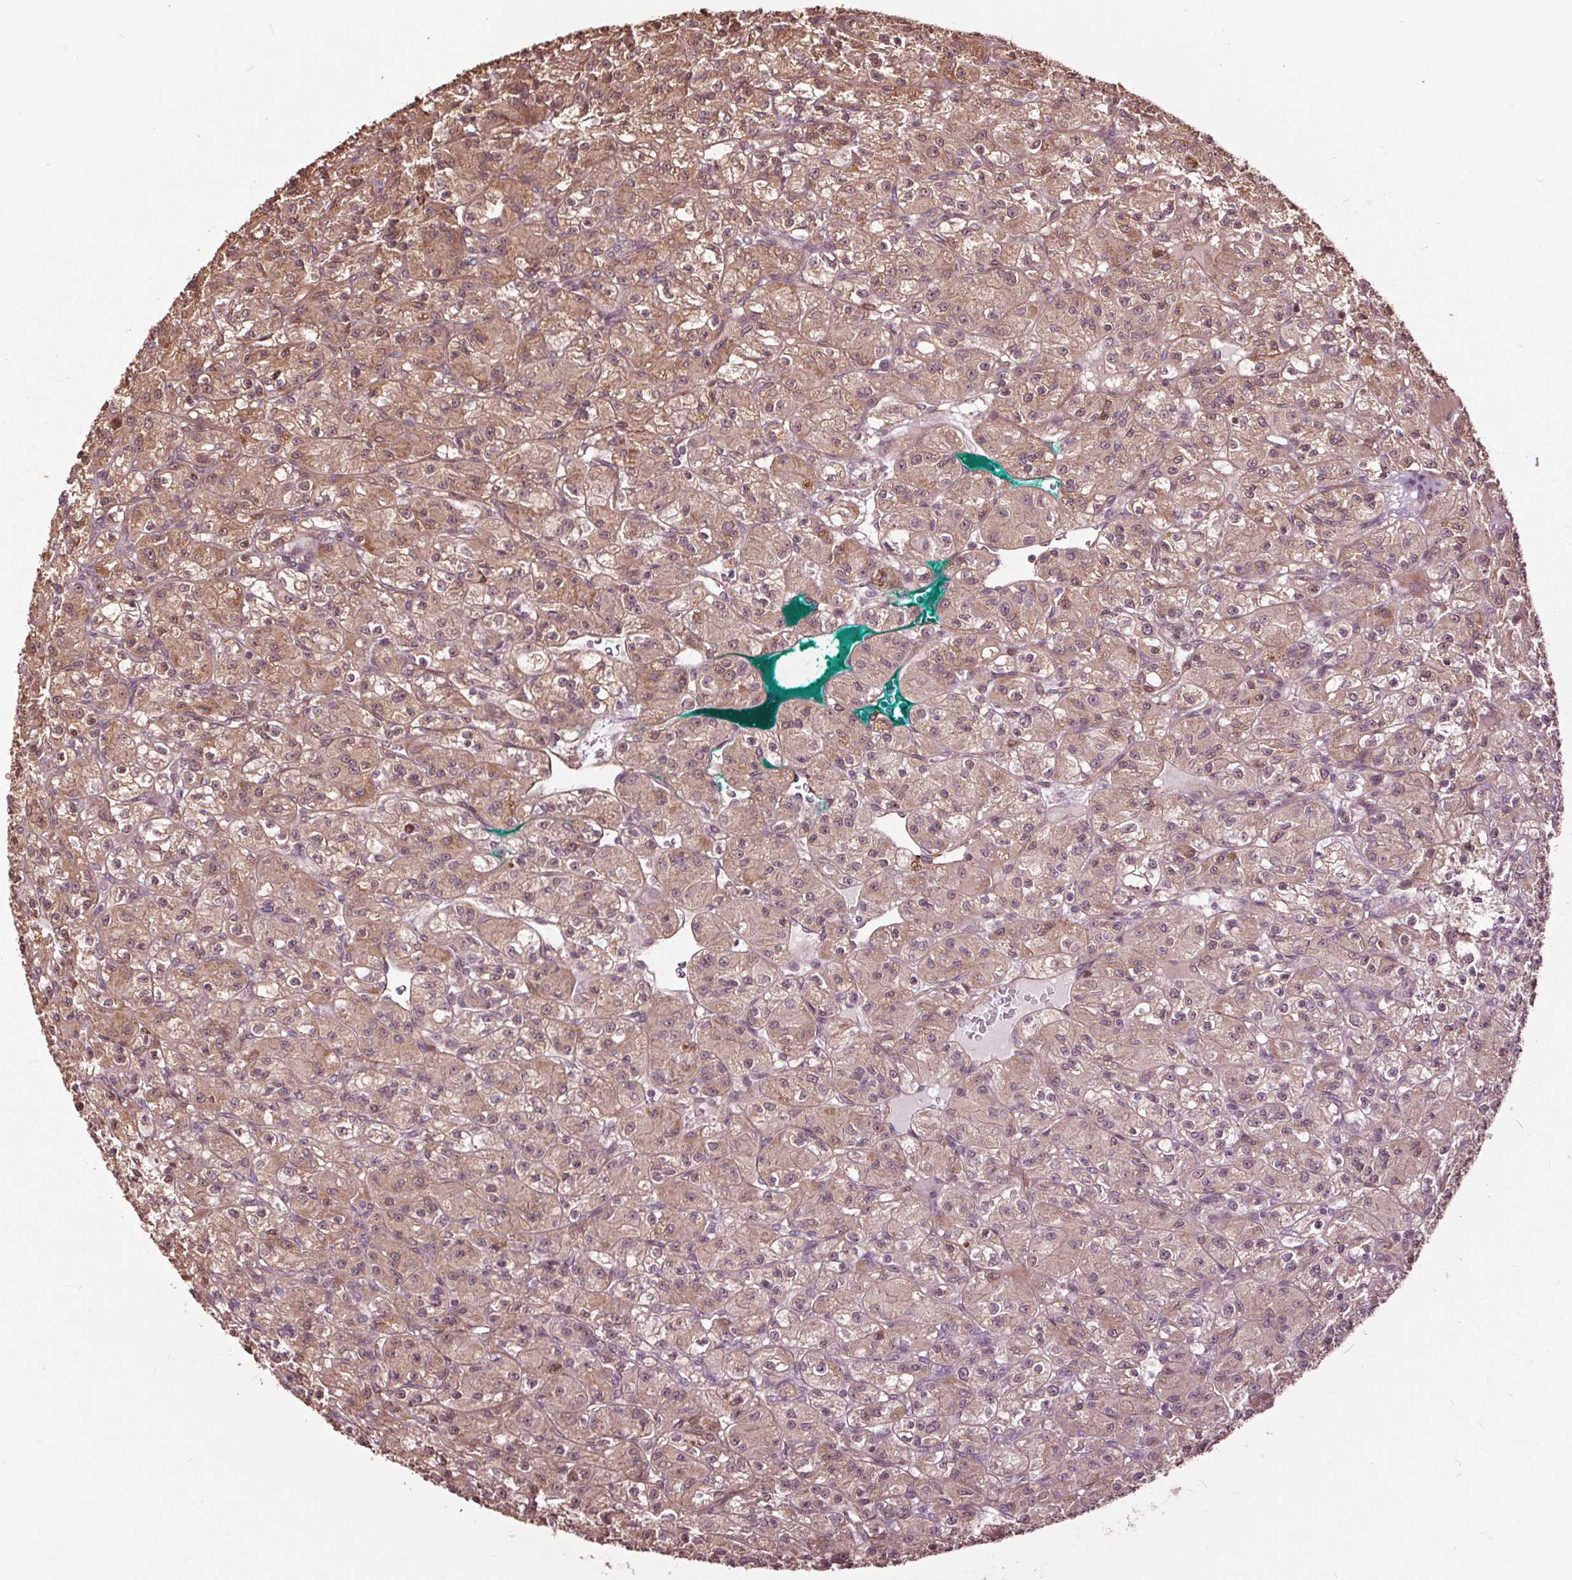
{"staining": {"intensity": "weak", "quantity": ">75%", "location": "cytoplasmic/membranous,nuclear"}, "tissue": "renal cancer", "cell_type": "Tumor cells", "image_type": "cancer", "snomed": [{"axis": "morphology", "description": "Adenocarcinoma, NOS"}, {"axis": "topography", "description": "Kidney"}], "caption": "A histopathology image showing weak cytoplasmic/membranous and nuclear positivity in about >75% of tumor cells in renal cancer, as visualized by brown immunohistochemical staining.", "gene": "CEP95", "patient": {"sex": "female", "age": 70}}